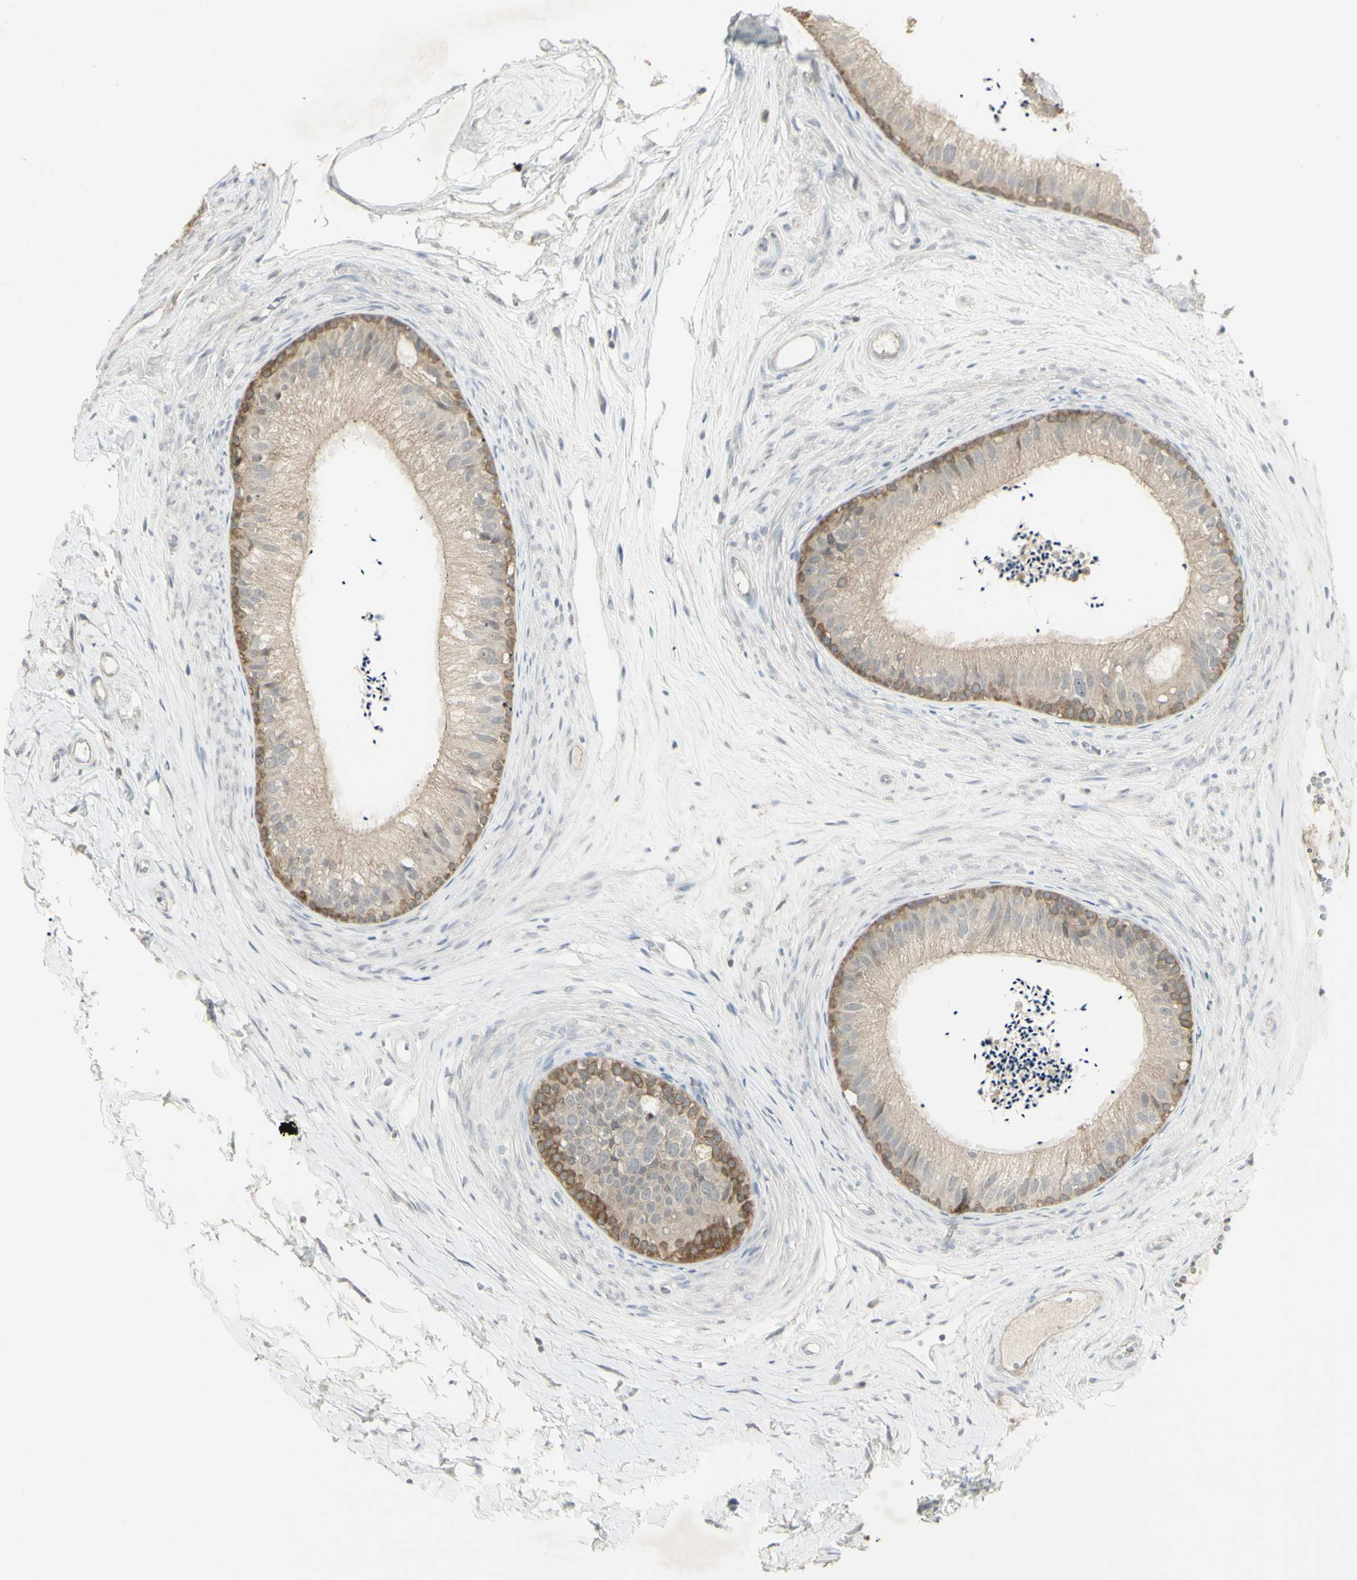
{"staining": {"intensity": "moderate", "quantity": ">75%", "location": "cytoplasmic/membranous"}, "tissue": "epididymis", "cell_type": "Glandular cells", "image_type": "normal", "snomed": [{"axis": "morphology", "description": "Normal tissue, NOS"}, {"axis": "topography", "description": "Epididymis"}], "caption": "Epididymis stained with a brown dye shows moderate cytoplasmic/membranous positive staining in about >75% of glandular cells.", "gene": "C1orf116", "patient": {"sex": "male", "age": 56}}